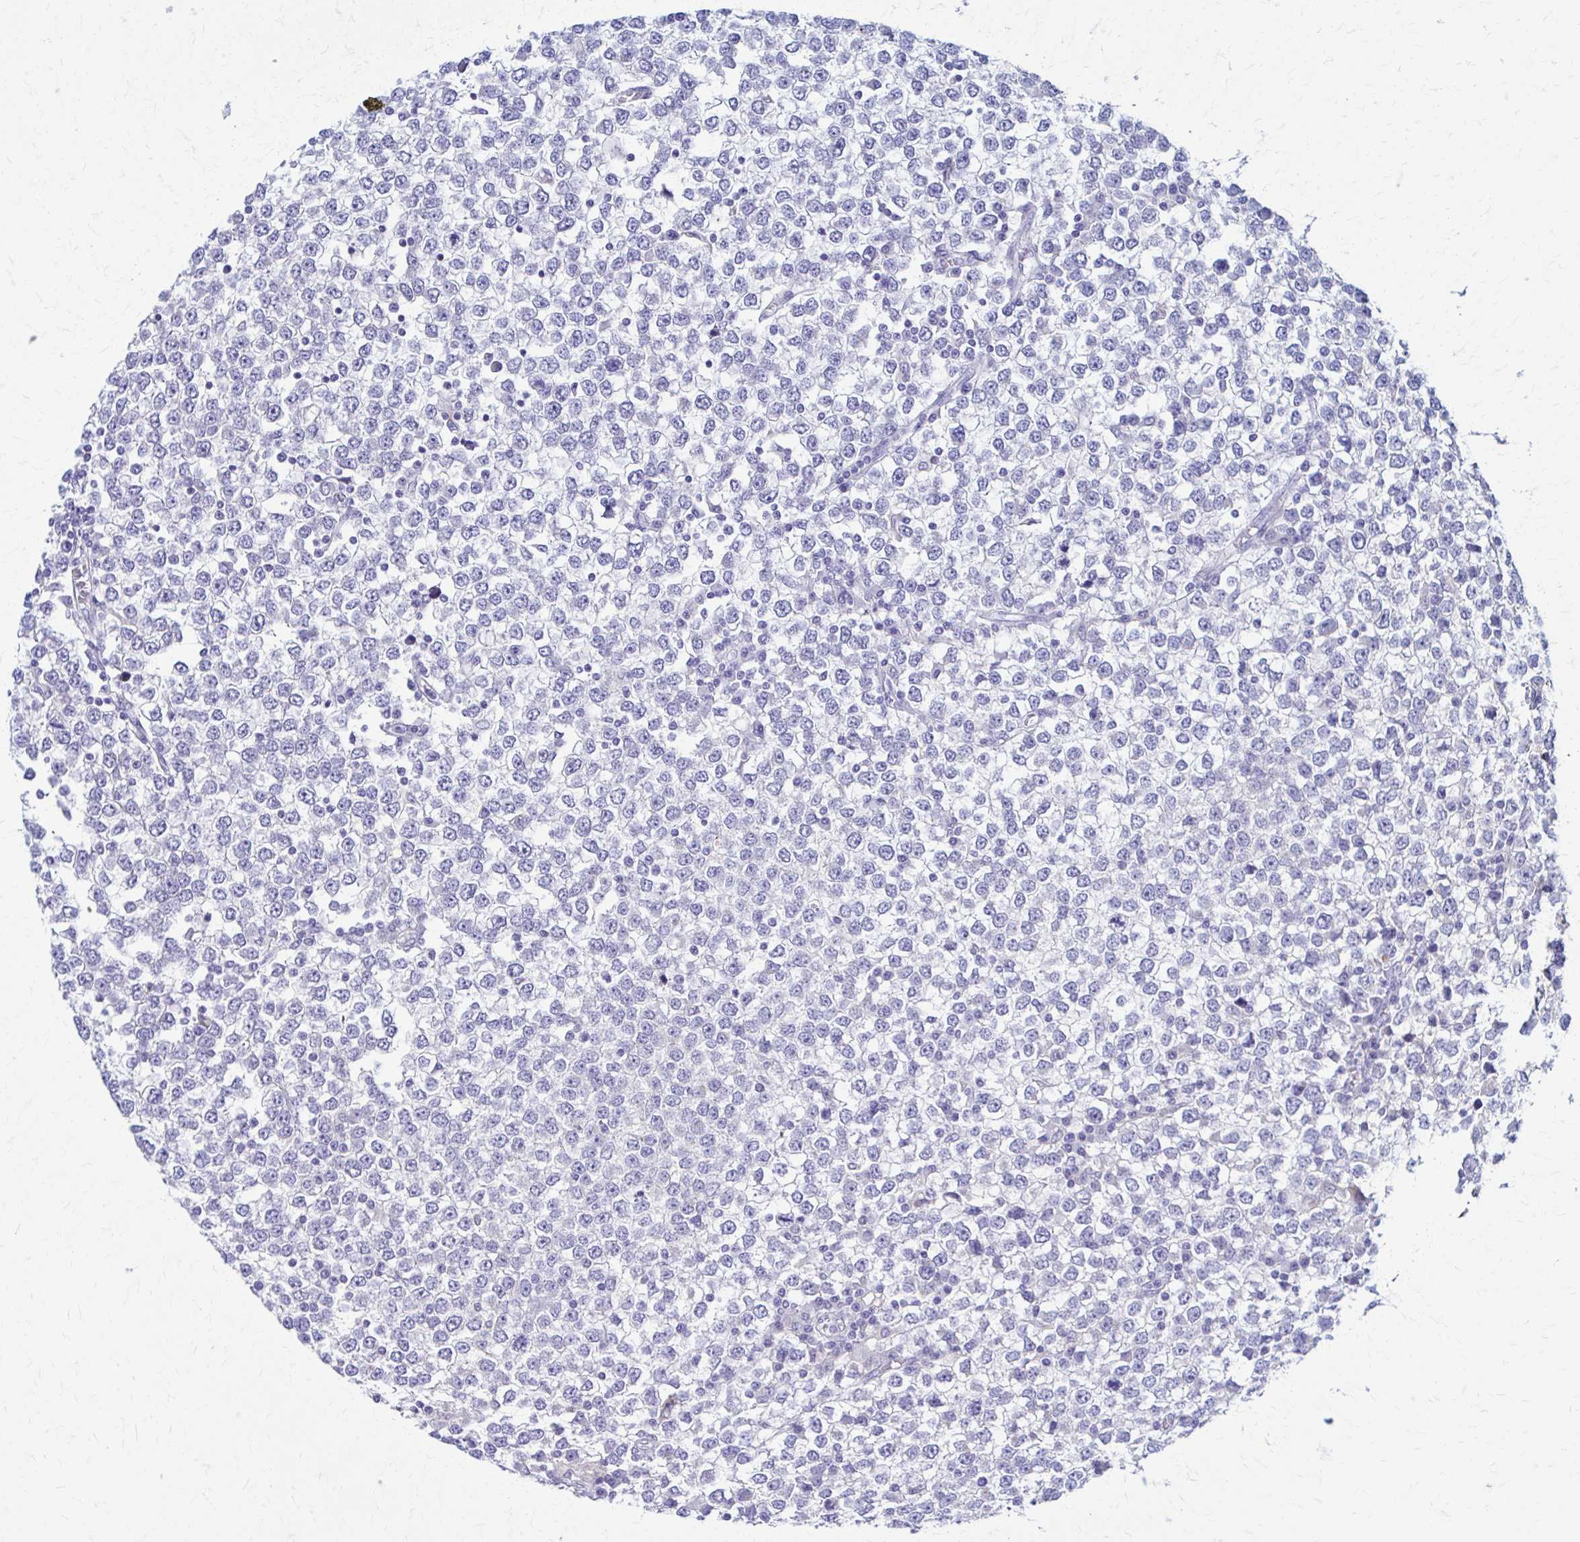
{"staining": {"intensity": "negative", "quantity": "none", "location": "none"}, "tissue": "testis cancer", "cell_type": "Tumor cells", "image_type": "cancer", "snomed": [{"axis": "morphology", "description": "Seminoma, NOS"}, {"axis": "topography", "description": "Testis"}], "caption": "An immunohistochemistry photomicrograph of testis seminoma is shown. There is no staining in tumor cells of testis seminoma.", "gene": "DSP", "patient": {"sex": "male", "age": 65}}